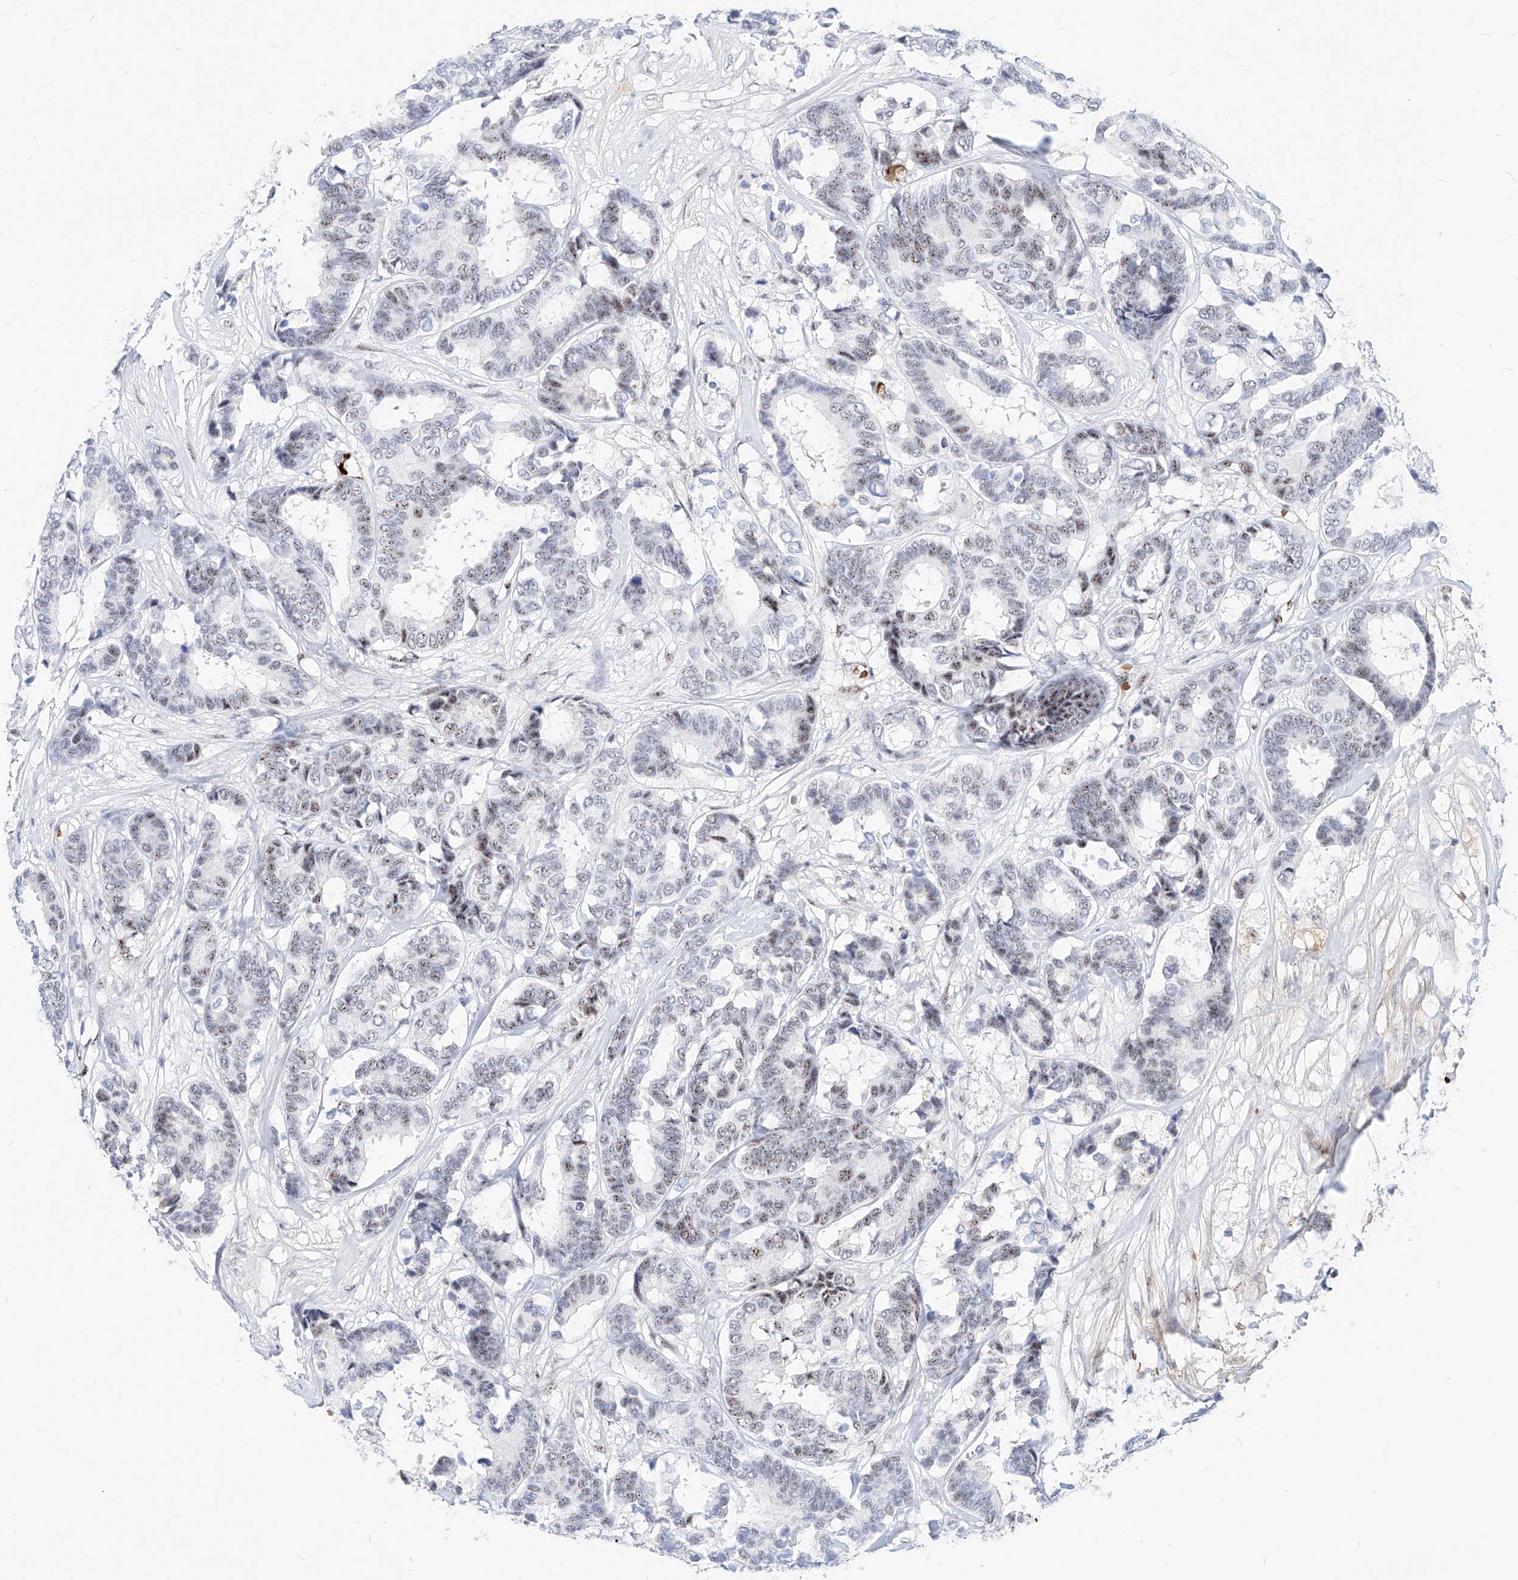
{"staining": {"intensity": "weak", "quantity": "25%-75%", "location": "nuclear"}, "tissue": "breast cancer", "cell_type": "Tumor cells", "image_type": "cancer", "snomed": [{"axis": "morphology", "description": "Duct carcinoma"}, {"axis": "topography", "description": "Breast"}], "caption": "Protein expression analysis of human breast invasive ductal carcinoma reveals weak nuclear expression in approximately 25%-75% of tumor cells.", "gene": "ZFP42", "patient": {"sex": "female", "age": 87}}